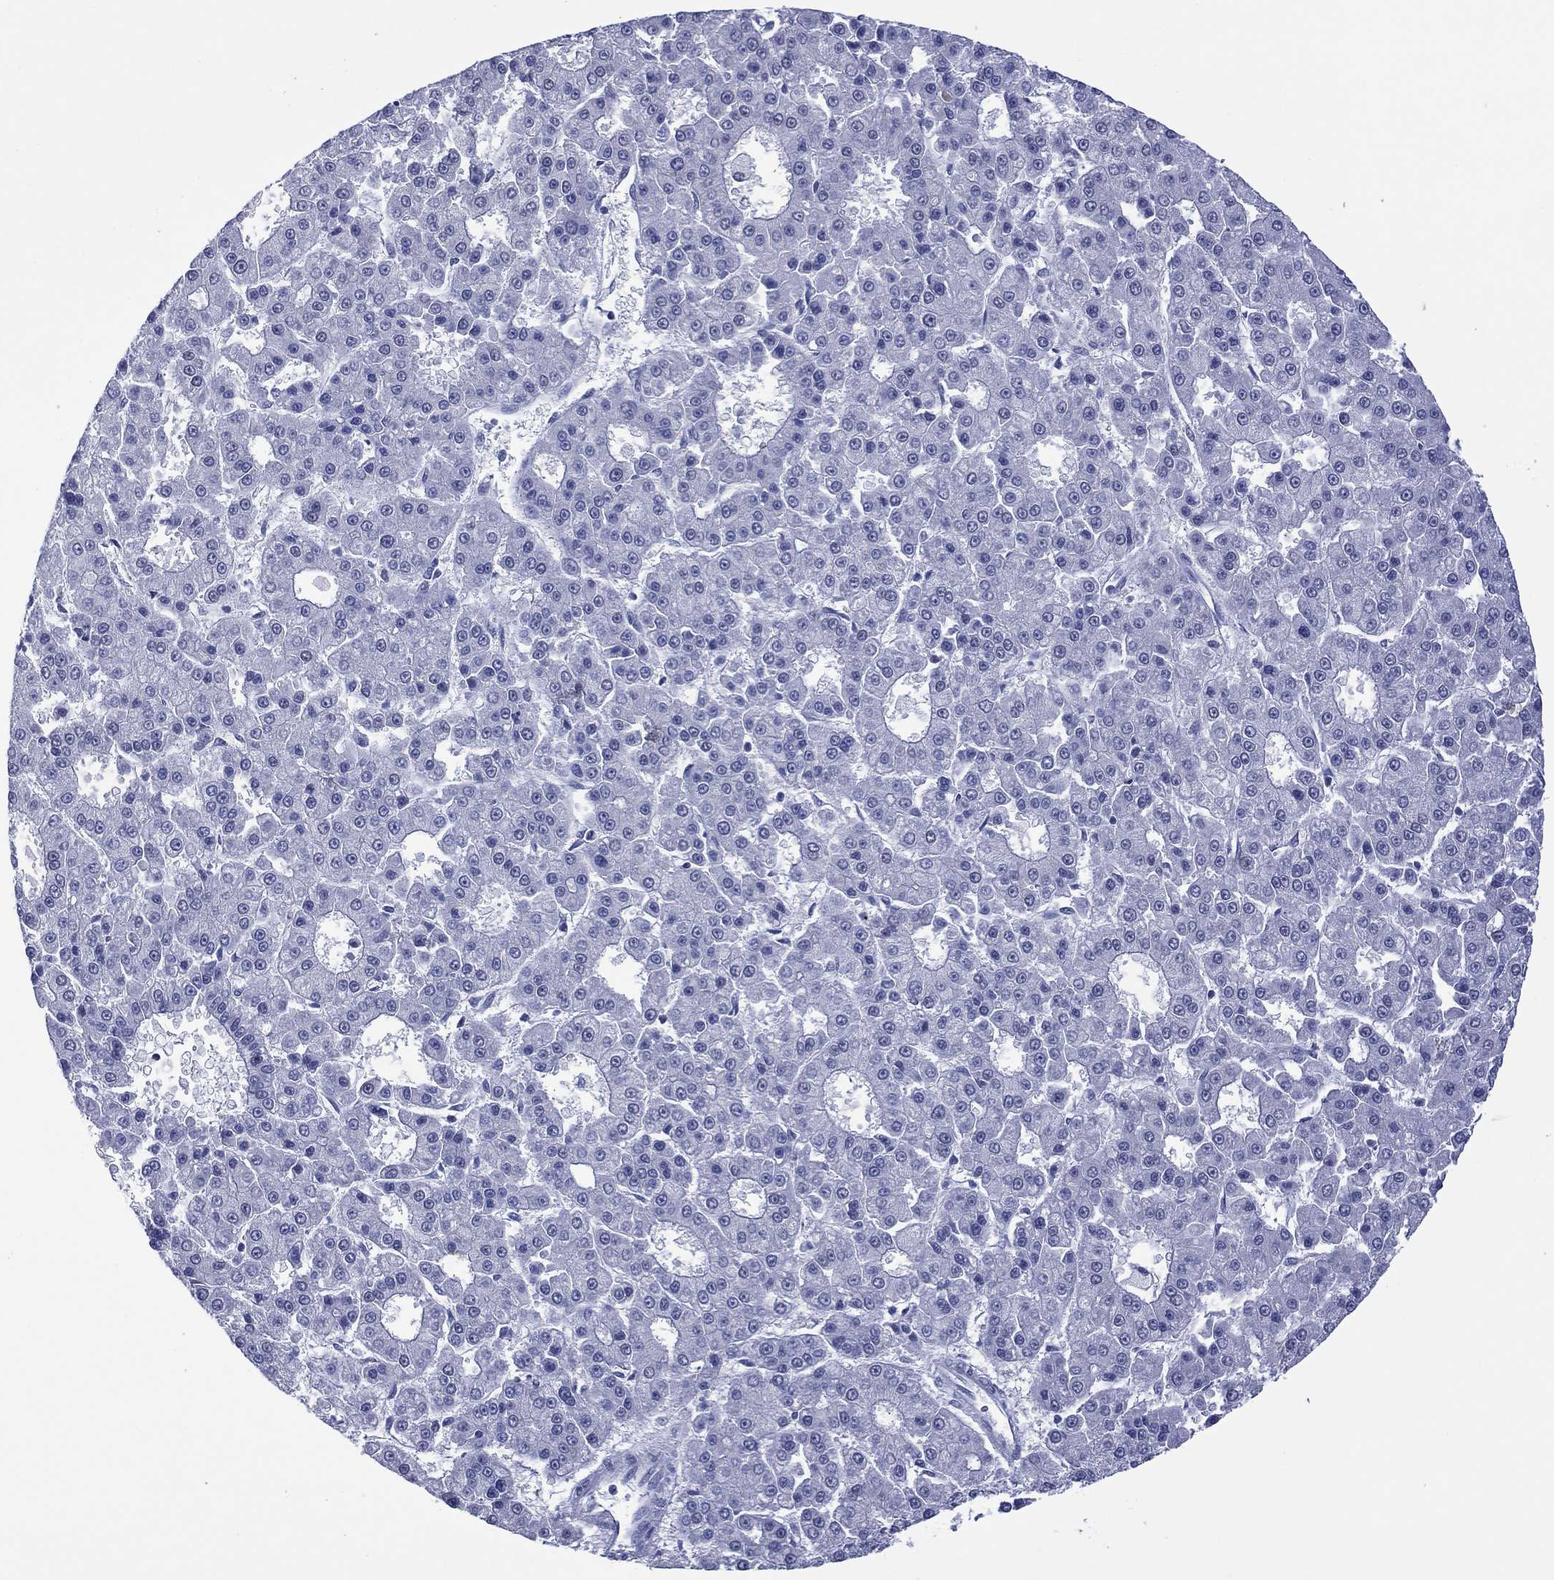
{"staining": {"intensity": "negative", "quantity": "none", "location": "none"}, "tissue": "liver cancer", "cell_type": "Tumor cells", "image_type": "cancer", "snomed": [{"axis": "morphology", "description": "Carcinoma, Hepatocellular, NOS"}, {"axis": "topography", "description": "Liver"}], "caption": "Liver hepatocellular carcinoma was stained to show a protein in brown. There is no significant positivity in tumor cells.", "gene": "UTF1", "patient": {"sex": "male", "age": 70}}